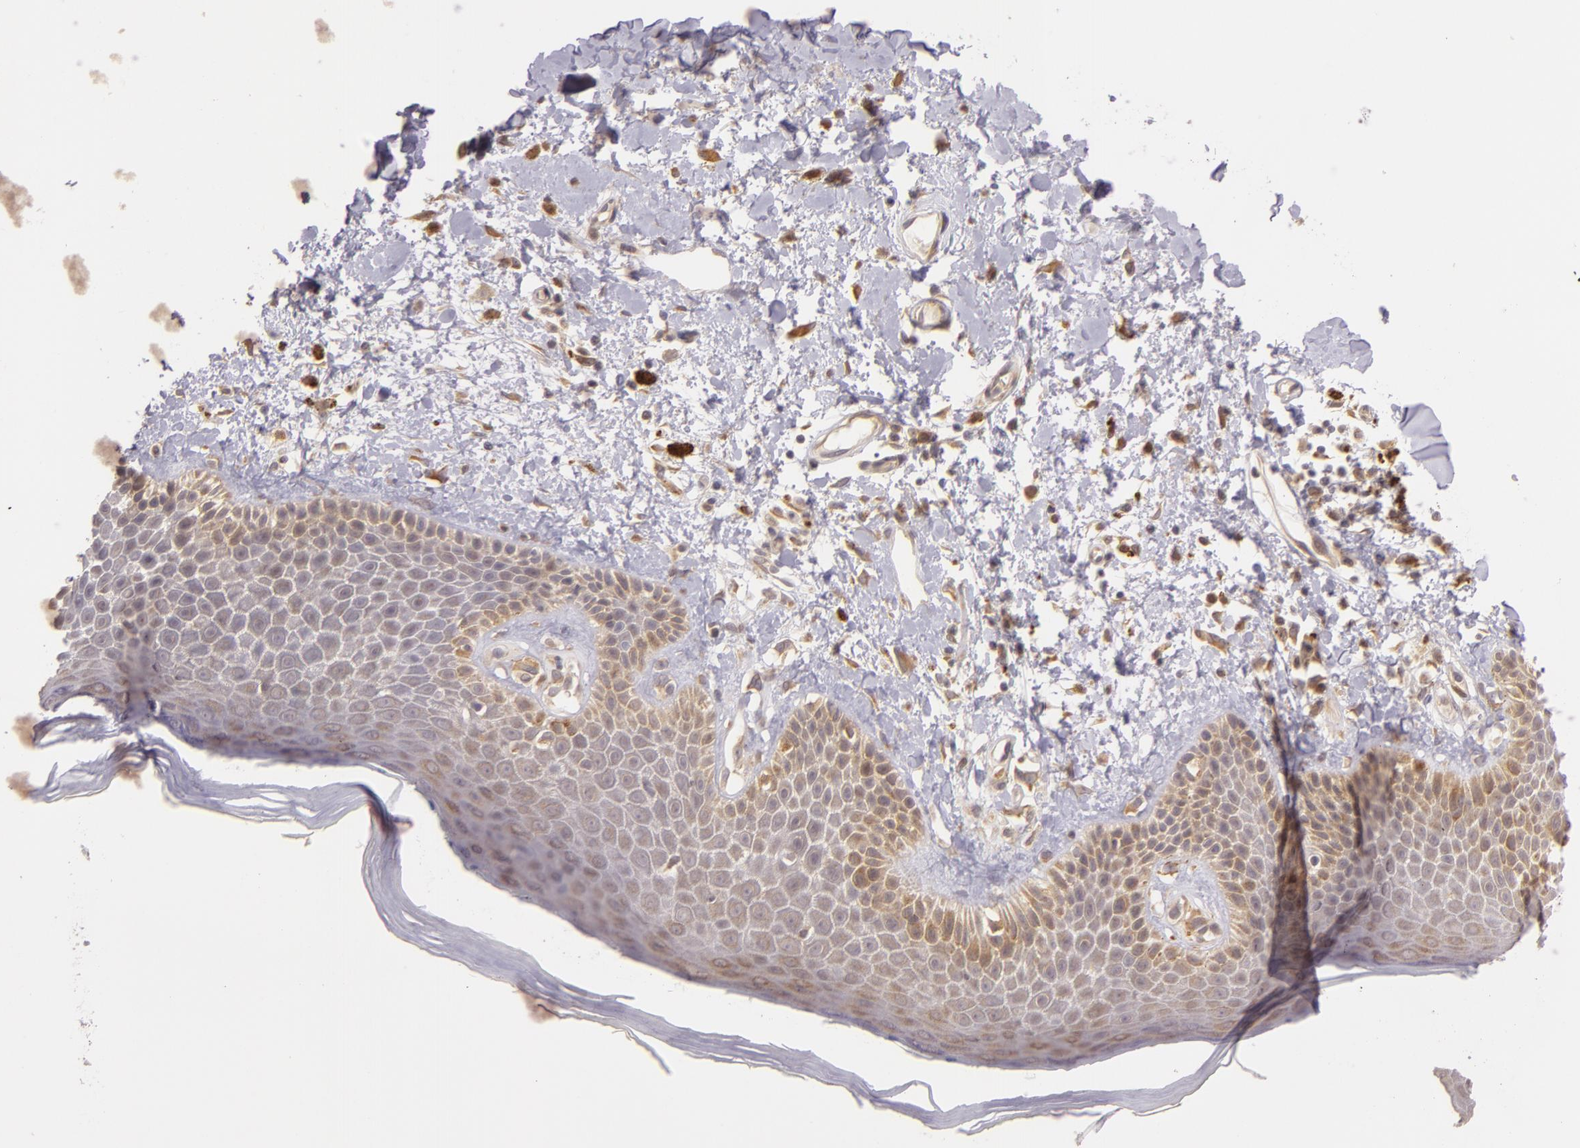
{"staining": {"intensity": "moderate", "quantity": "<25%", "location": "cytoplasmic/membranous"}, "tissue": "skin", "cell_type": "Epidermal cells", "image_type": "normal", "snomed": [{"axis": "morphology", "description": "Normal tissue, NOS"}, {"axis": "topography", "description": "Anal"}], "caption": "Immunohistochemical staining of normal human skin exhibits moderate cytoplasmic/membranous protein expression in about <25% of epidermal cells.", "gene": "PPP1R3F", "patient": {"sex": "female", "age": 78}}